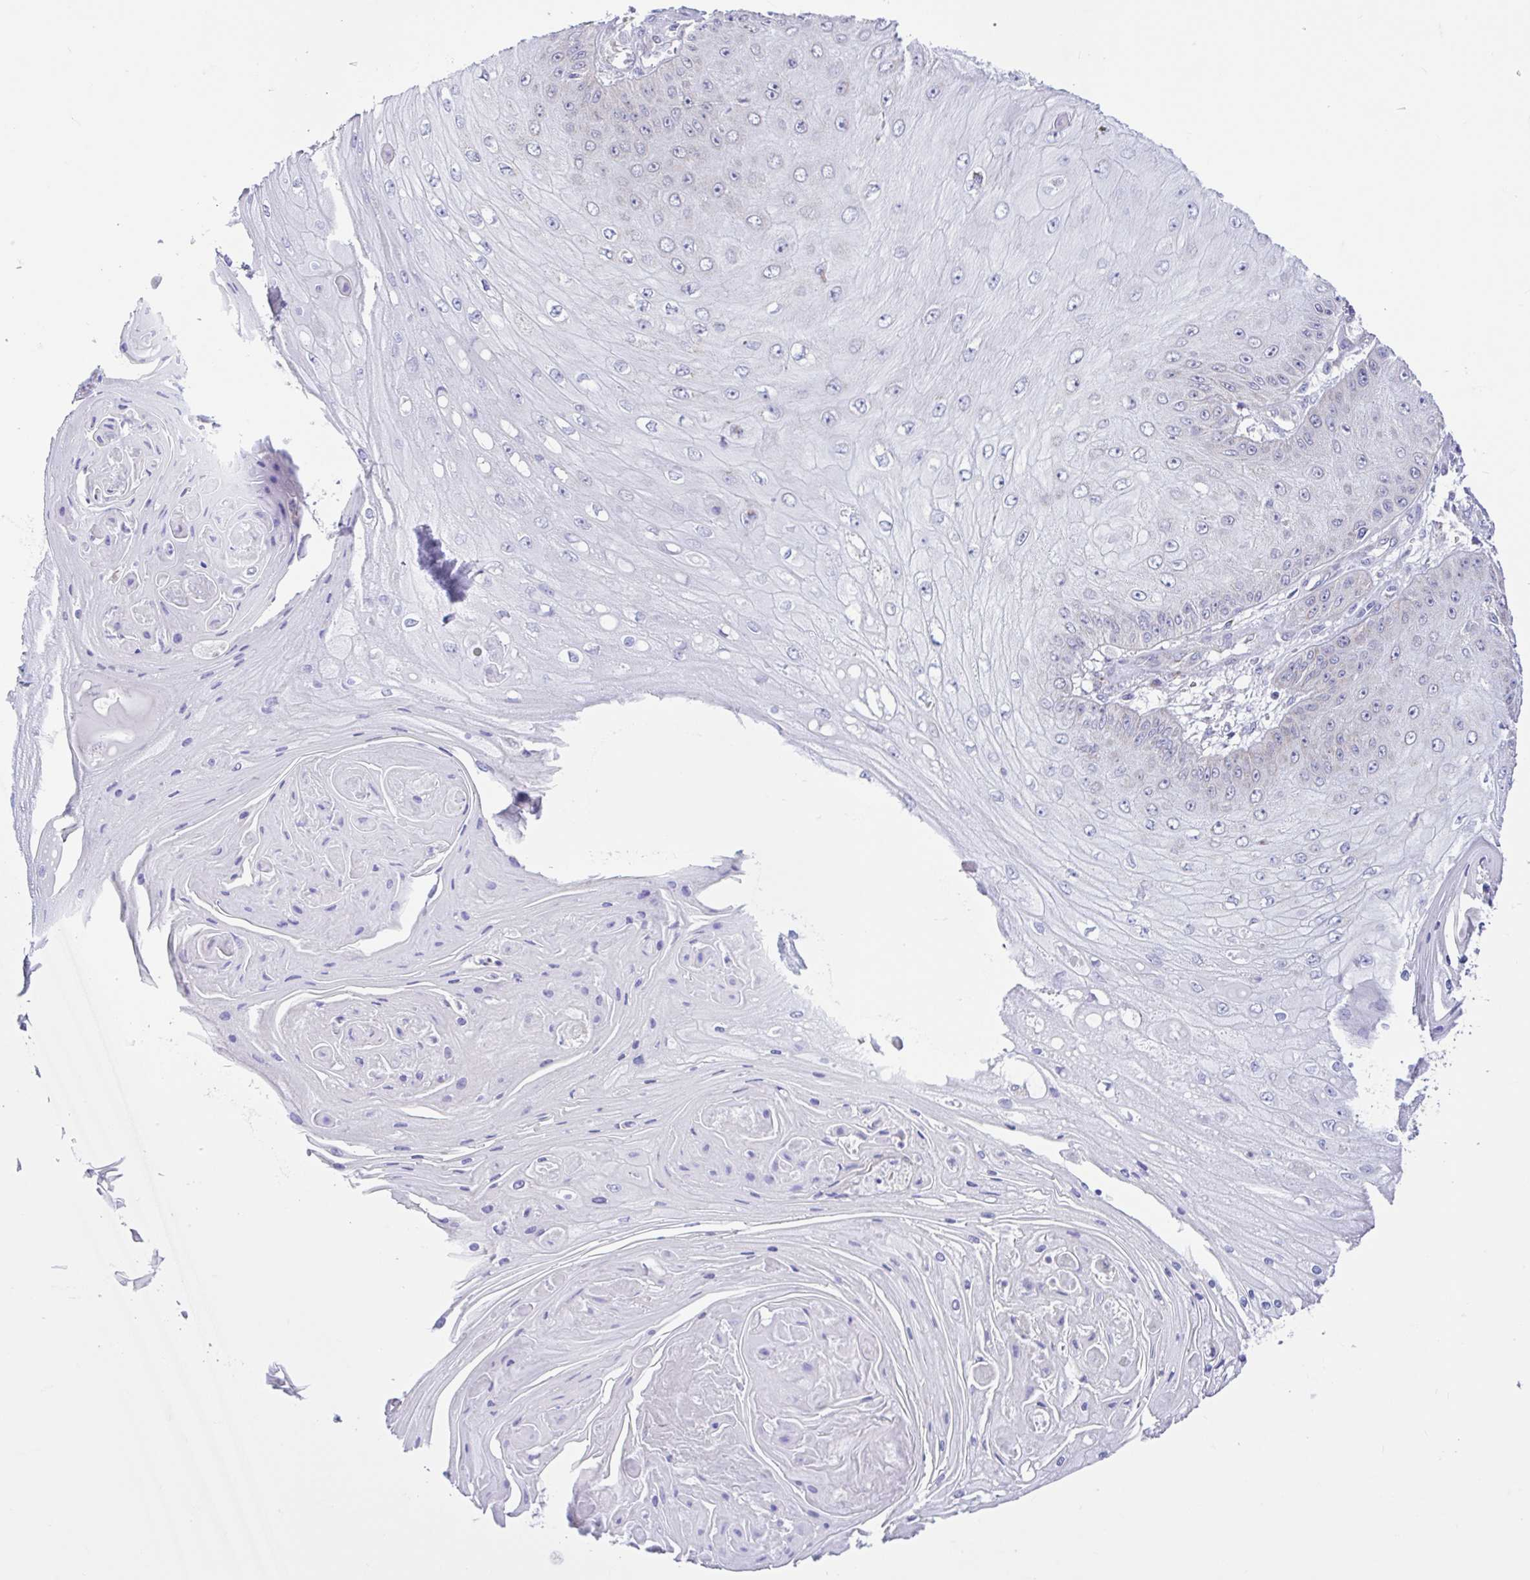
{"staining": {"intensity": "negative", "quantity": "none", "location": "none"}, "tissue": "skin cancer", "cell_type": "Tumor cells", "image_type": "cancer", "snomed": [{"axis": "morphology", "description": "Squamous cell carcinoma, NOS"}, {"axis": "topography", "description": "Skin"}], "caption": "Human skin squamous cell carcinoma stained for a protein using immunohistochemistry (IHC) demonstrates no staining in tumor cells.", "gene": "NDUFS2", "patient": {"sex": "male", "age": 70}}